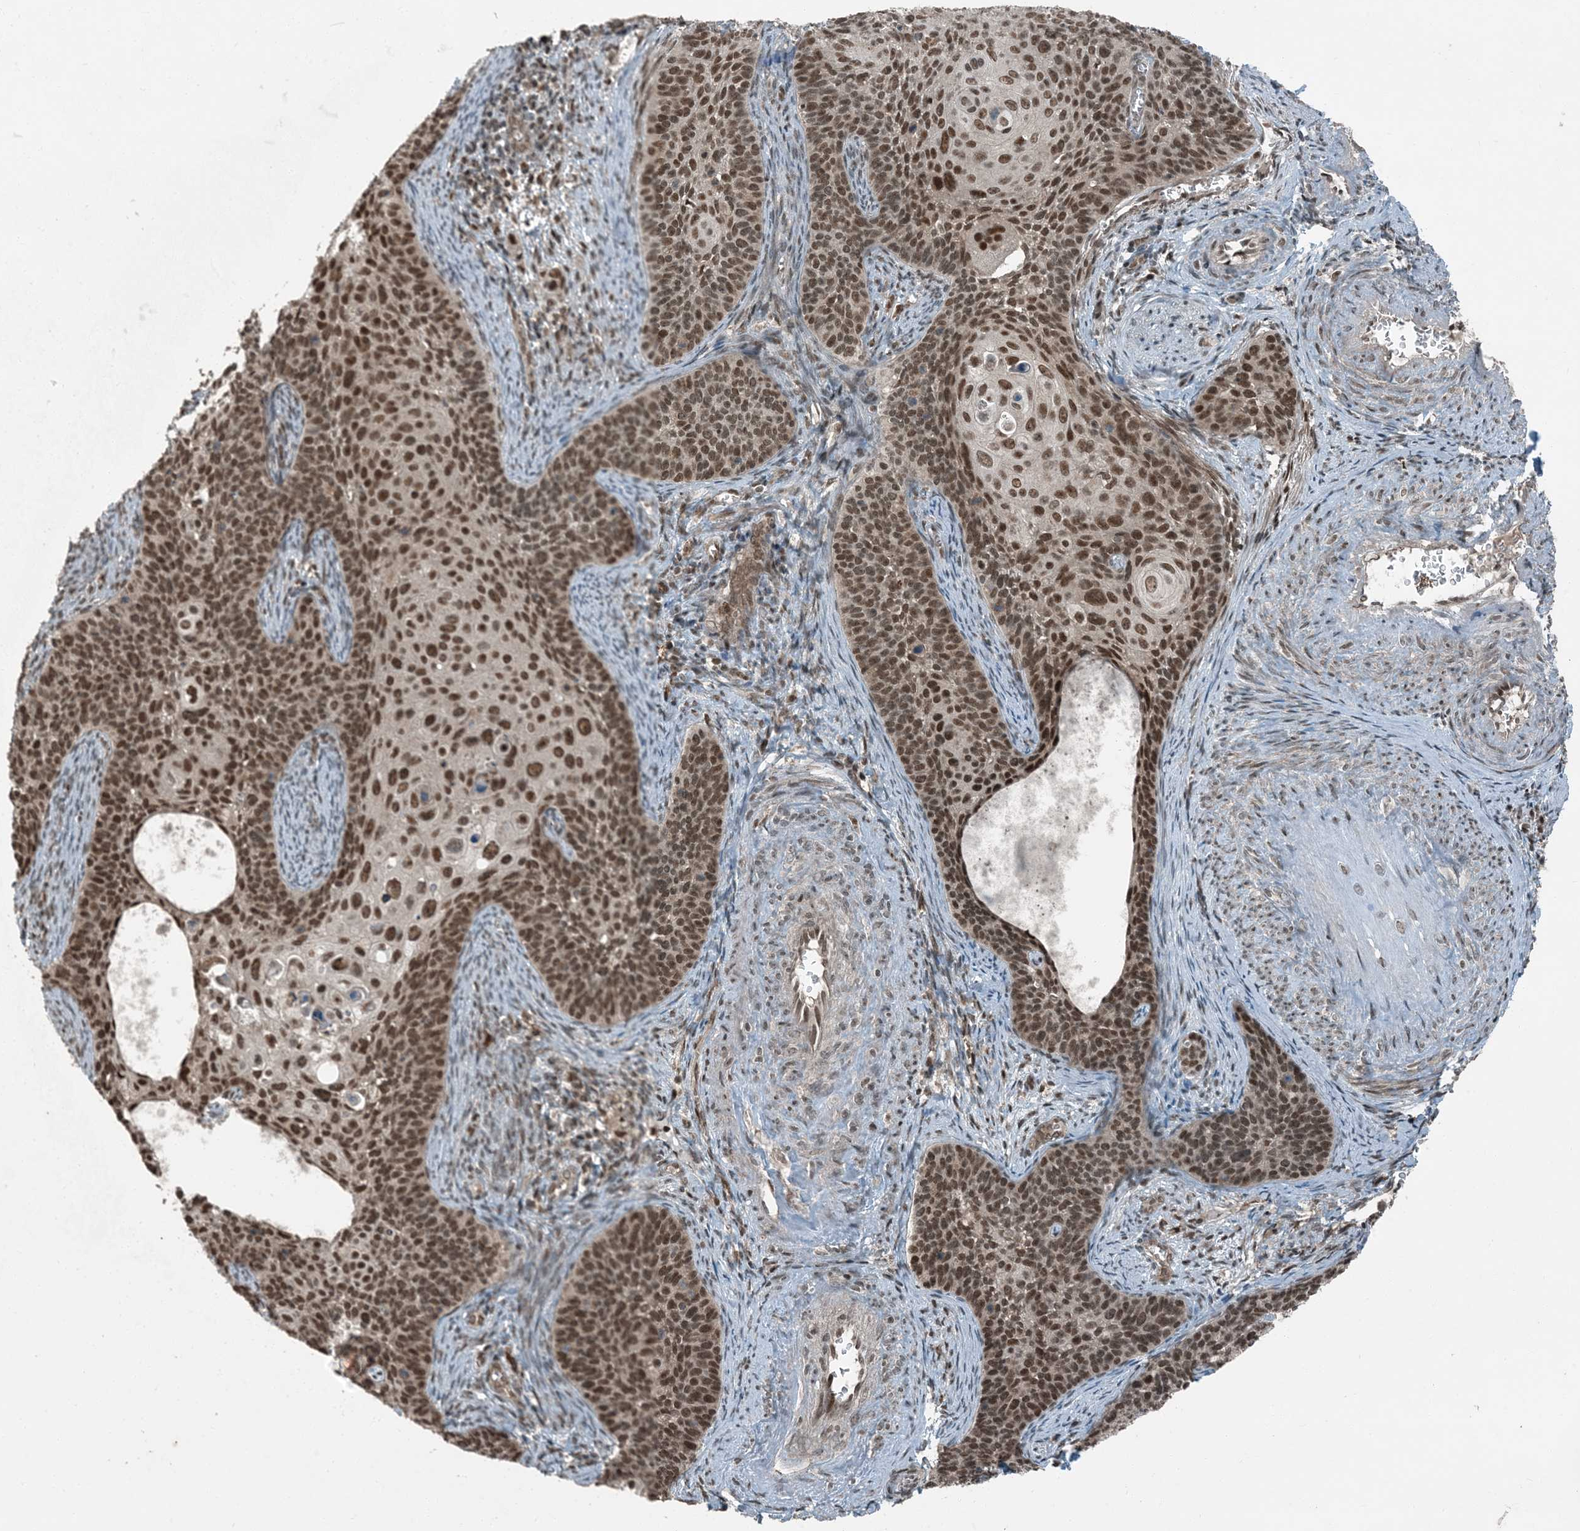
{"staining": {"intensity": "moderate", "quantity": ">75%", "location": "nuclear"}, "tissue": "cervical cancer", "cell_type": "Tumor cells", "image_type": "cancer", "snomed": [{"axis": "morphology", "description": "Squamous cell carcinoma, NOS"}, {"axis": "topography", "description": "Cervix"}], "caption": "Tumor cells demonstrate medium levels of moderate nuclear staining in approximately >75% of cells in cervical squamous cell carcinoma. (IHC, brightfield microscopy, high magnification).", "gene": "TRAPPC12", "patient": {"sex": "female", "age": 33}}